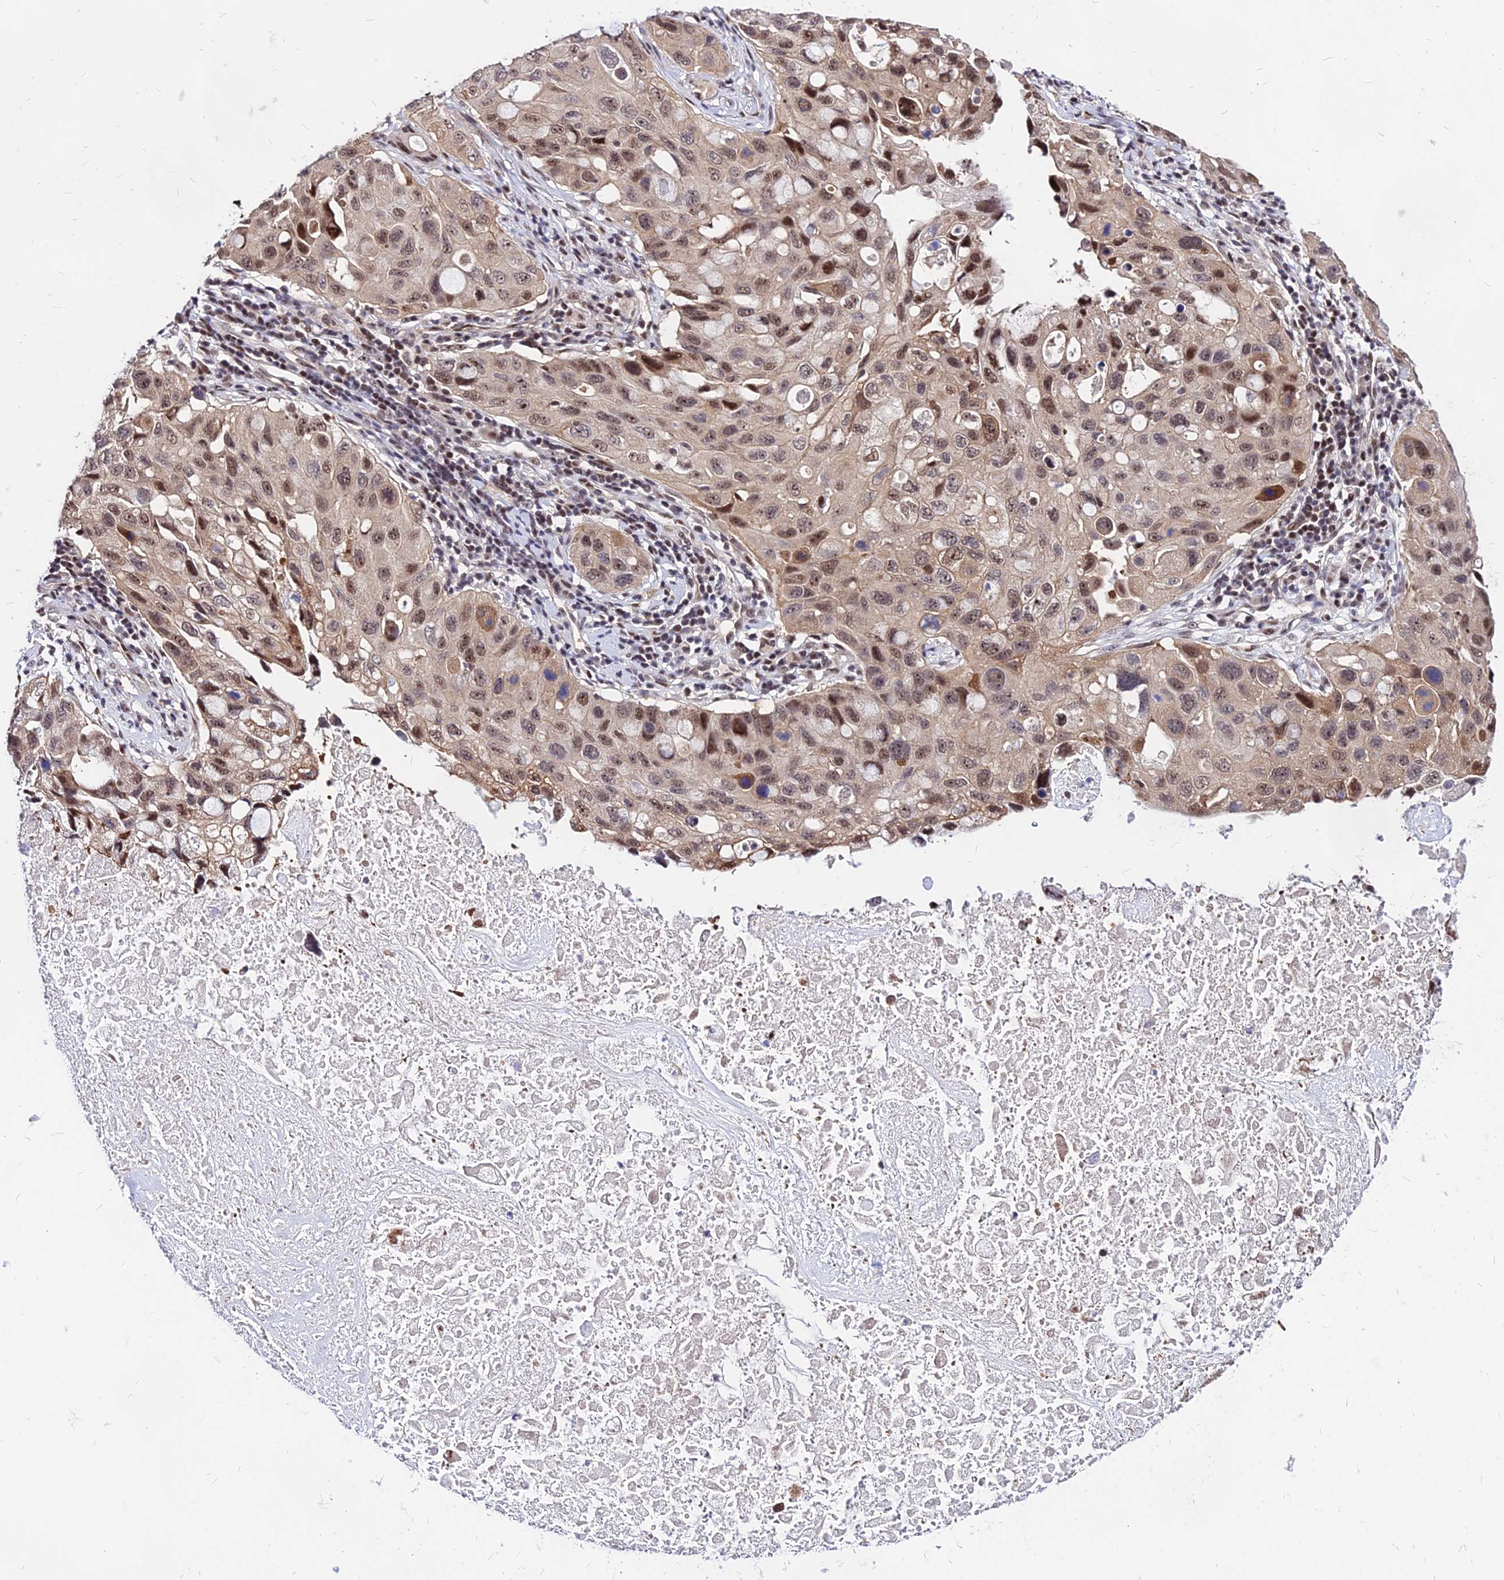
{"staining": {"intensity": "moderate", "quantity": ">75%", "location": "nuclear"}, "tissue": "lung cancer", "cell_type": "Tumor cells", "image_type": "cancer", "snomed": [{"axis": "morphology", "description": "Squamous cell carcinoma, NOS"}, {"axis": "topography", "description": "Lung"}], "caption": "DAB (3,3'-diaminobenzidine) immunohistochemical staining of lung cancer displays moderate nuclear protein staining in approximately >75% of tumor cells. The staining was performed using DAB (3,3'-diaminobenzidine) to visualize the protein expression in brown, while the nuclei were stained in blue with hematoxylin (Magnification: 20x).", "gene": "DDX55", "patient": {"sex": "female", "age": 73}}